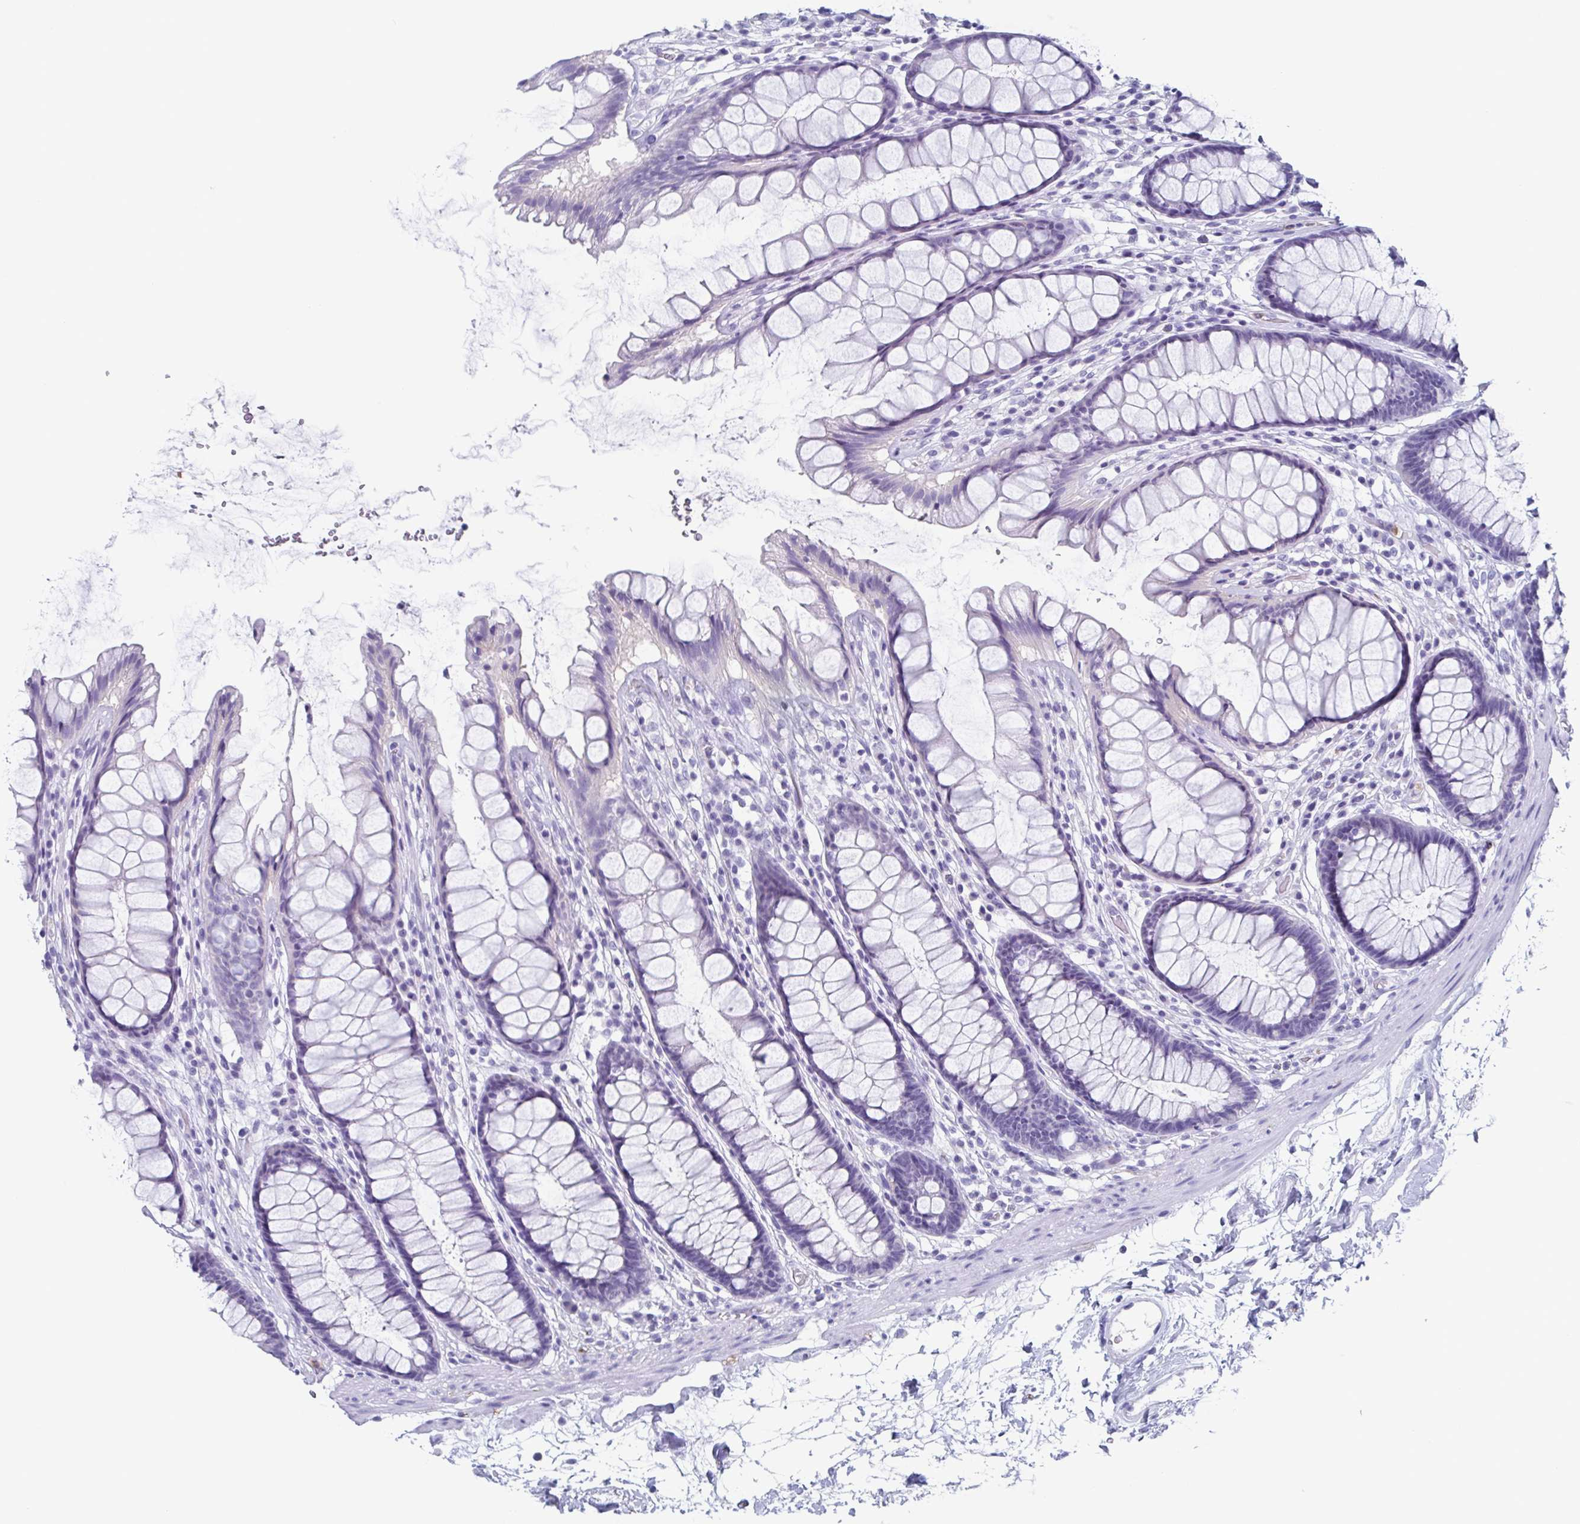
{"staining": {"intensity": "negative", "quantity": "none", "location": "none"}, "tissue": "rectum", "cell_type": "Glandular cells", "image_type": "normal", "snomed": [{"axis": "morphology", "description": "Normal tissue, NOS"}, {"axis": "topography", "description": "Rectum"}], "caption": "Unremarkable rectum was stained to show a protein in brown. There is no significant staining in glandular cells. Brightfield microscopy of immunohistochemistry (IHC) stained with DAB (3,3'-diaminobenzidine) (brown) and hematoxylin (blue), captured at high magnification.", "gene": "BPI", "patient": {"sex": "male", "age": 72}}